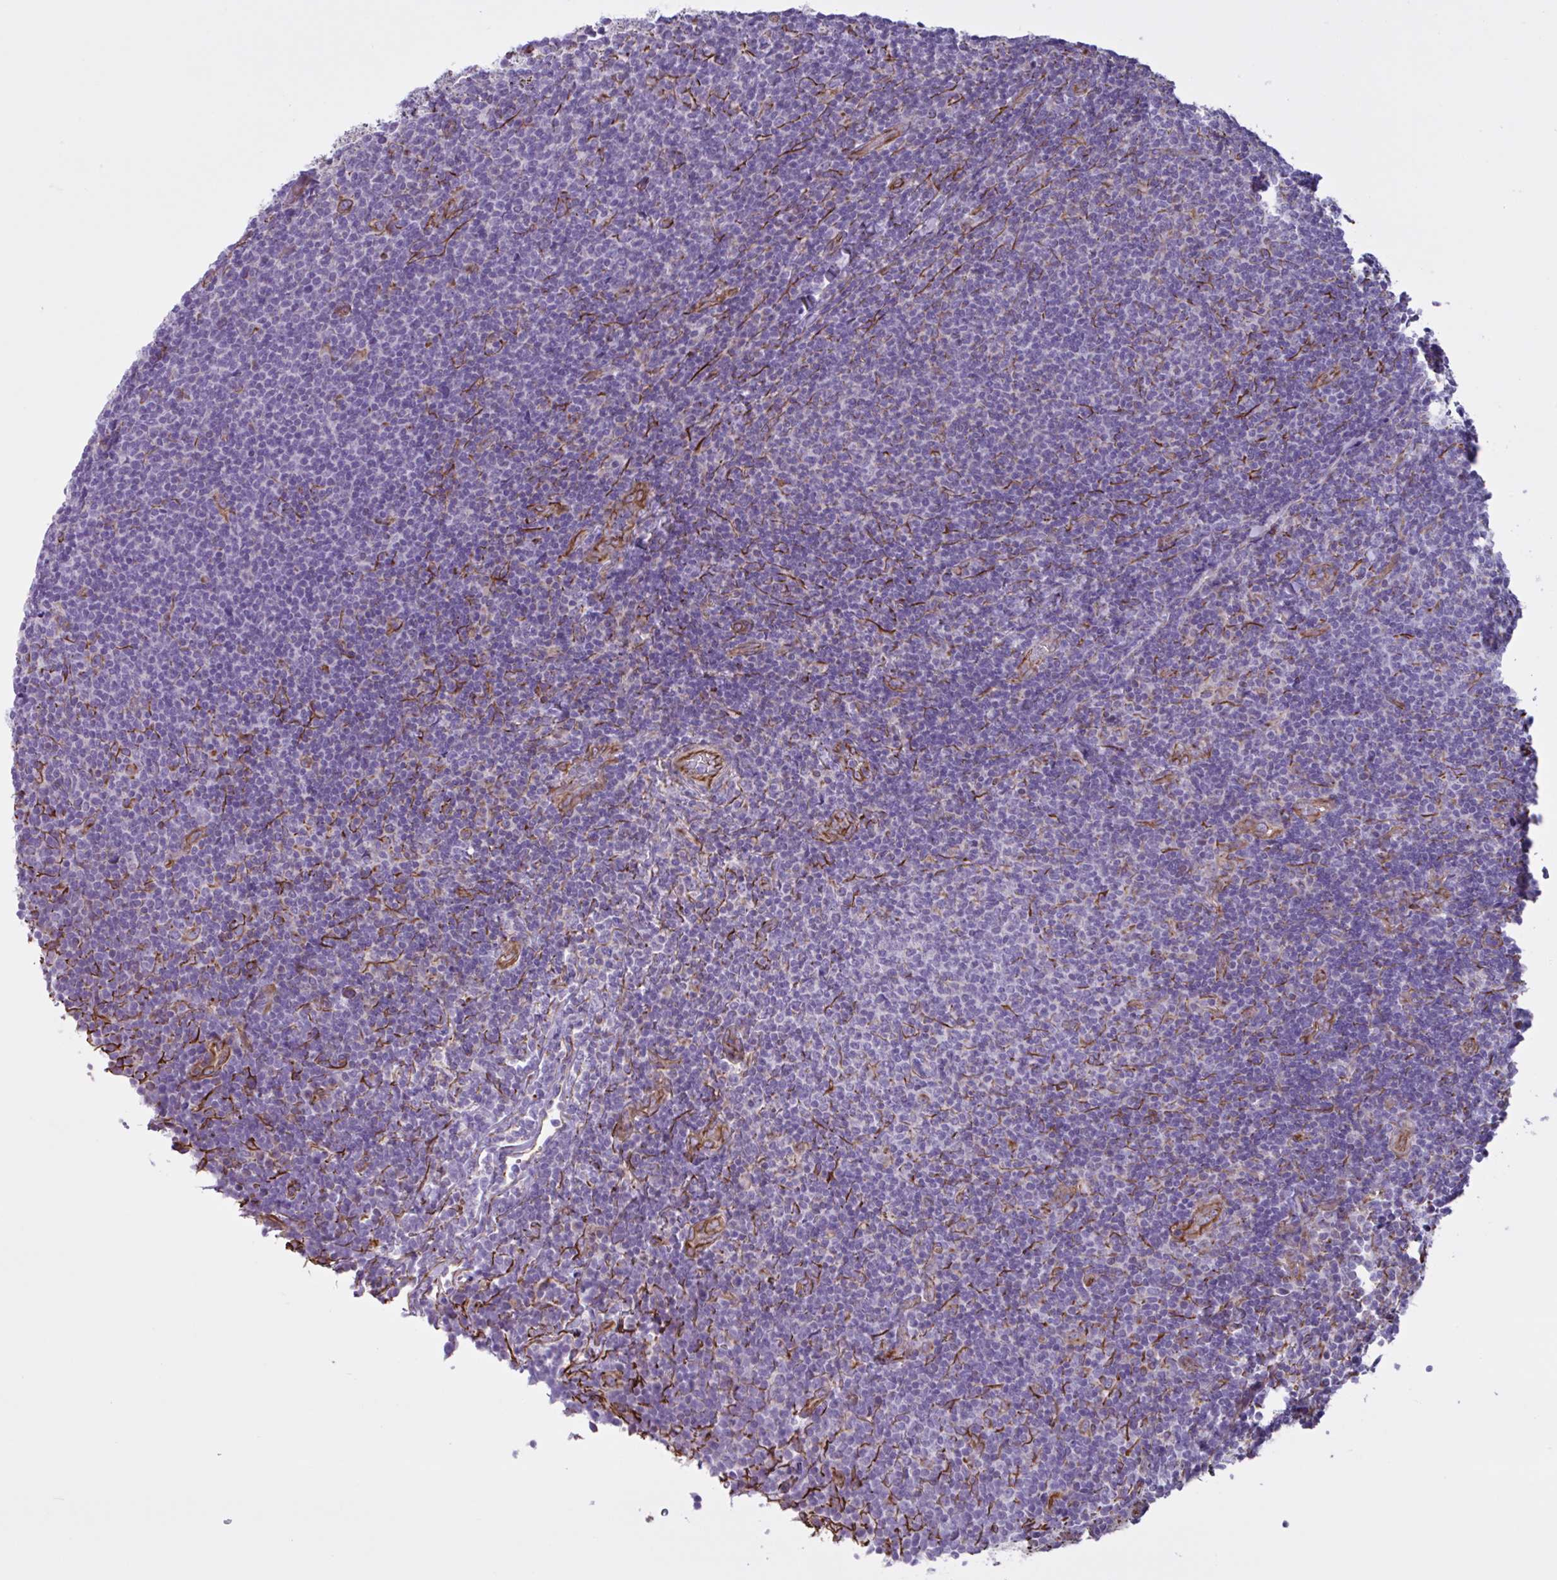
{"staining": {"intensity": "negative", "quantity": "none", "location": "none"}, "tissue": "lymphoma", "cell_type": "Tumor cells", "image_type": "cancer", "snomed": [{"axis": "morphology", "description": "Malignant lymphoma, non-Hodgkin's type, Low grade"}, {"axis": "topography", "description": "Lymph node"}], "caption": "This is a image of immunohistochemistry (IHC) staining of lymphoma, which shows no staining in tumor cells.", "gene": "TMEM86B", "patient": {"sex": "male", "age": 52}}